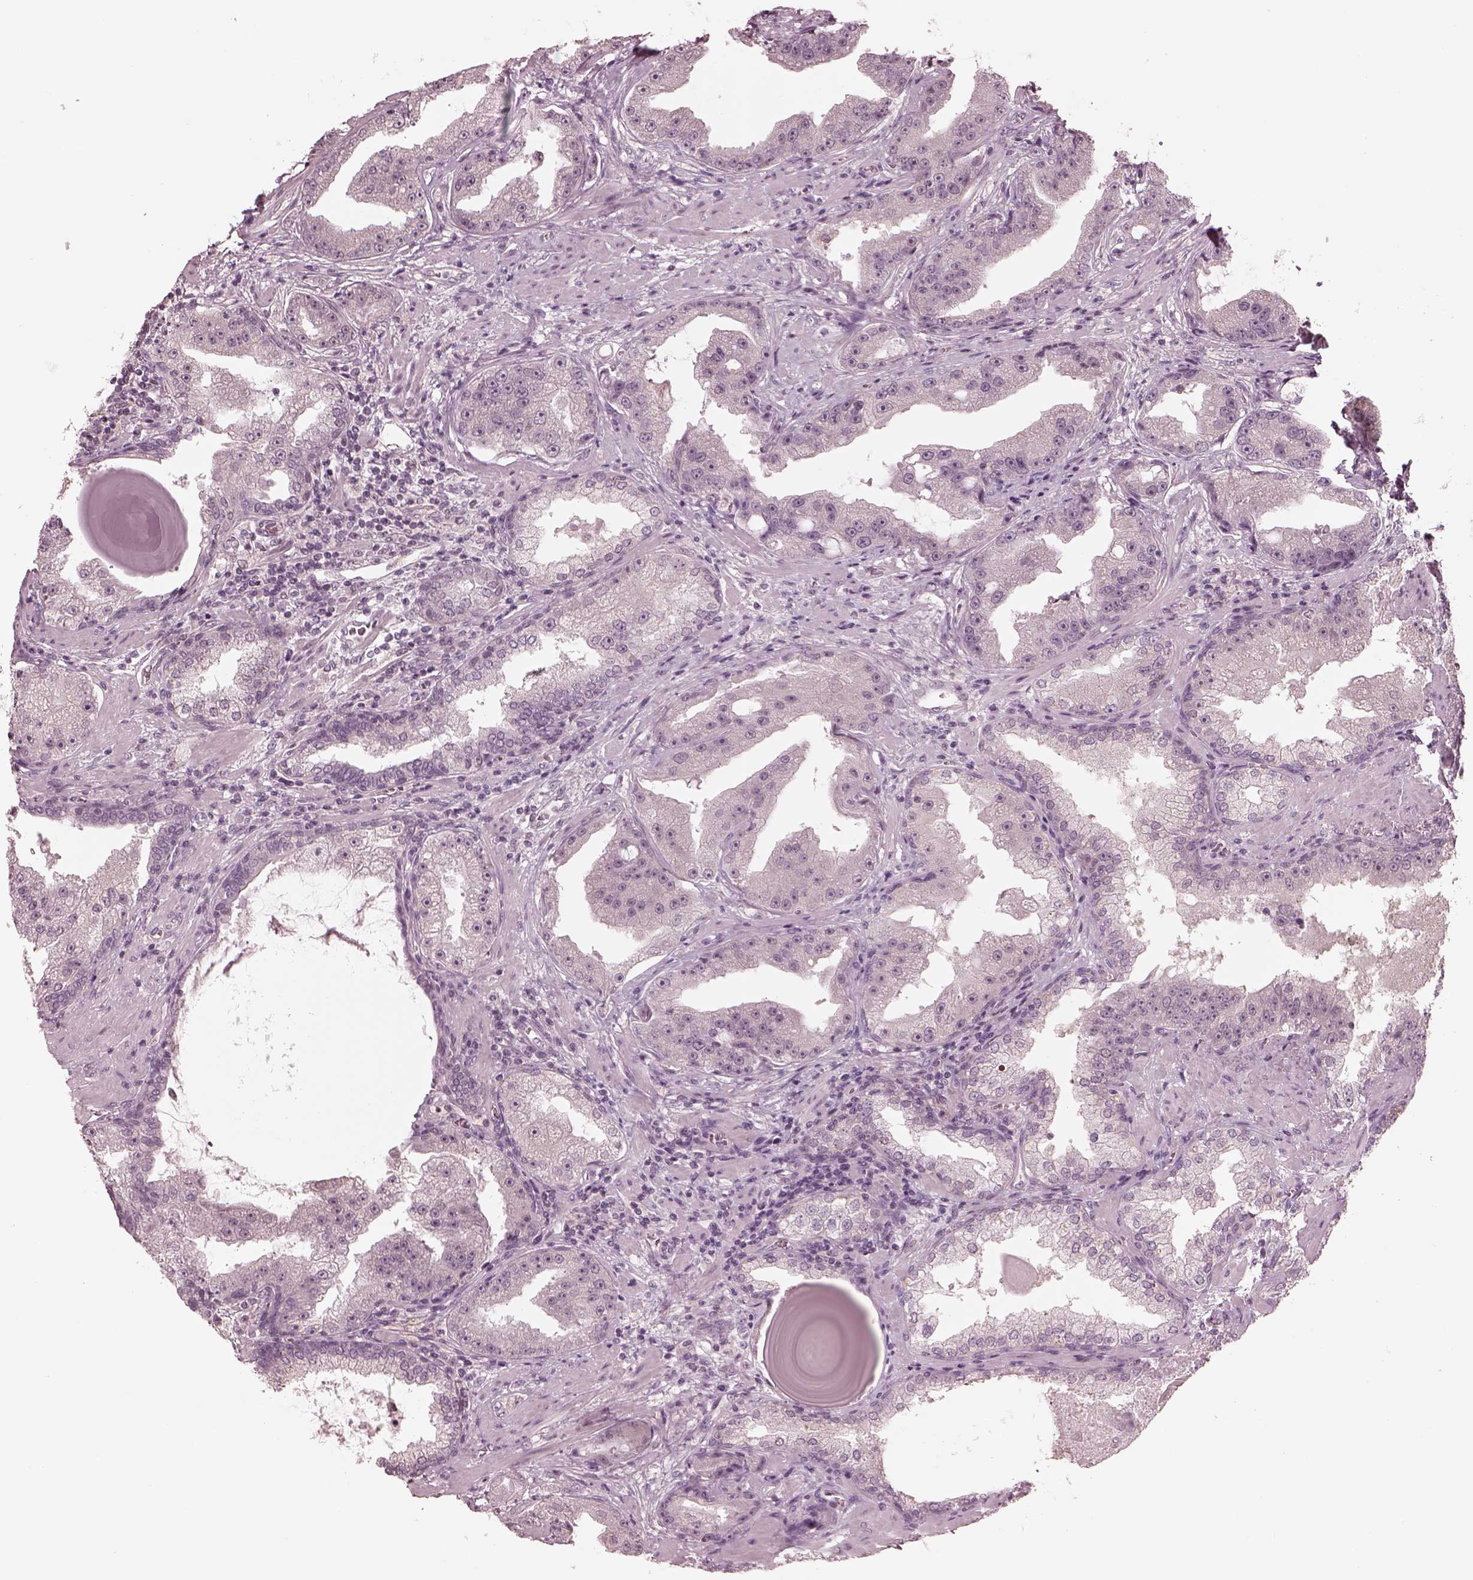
{"staining": {"intensity": "negative", "quantity": "none", "location": "none"}, "tissue": "prostate cancer", "cell_type": "Tumor cells", "image_type": "cancer", "snomed": [{"axis": "morphology", "description": "Adenocarcinoma, Low grade"}, {"axis": "topography", "description": "Prostate"}], "caption": "An IHC photomicrograph of adenocarcinoma (low-grade) (prostate) is shown. There is no staining in tumor cells of adenocarcinoma (low-grade) (prostate).", "gene": "IQCG", "patient": {"sex": "male", "age": 62}}